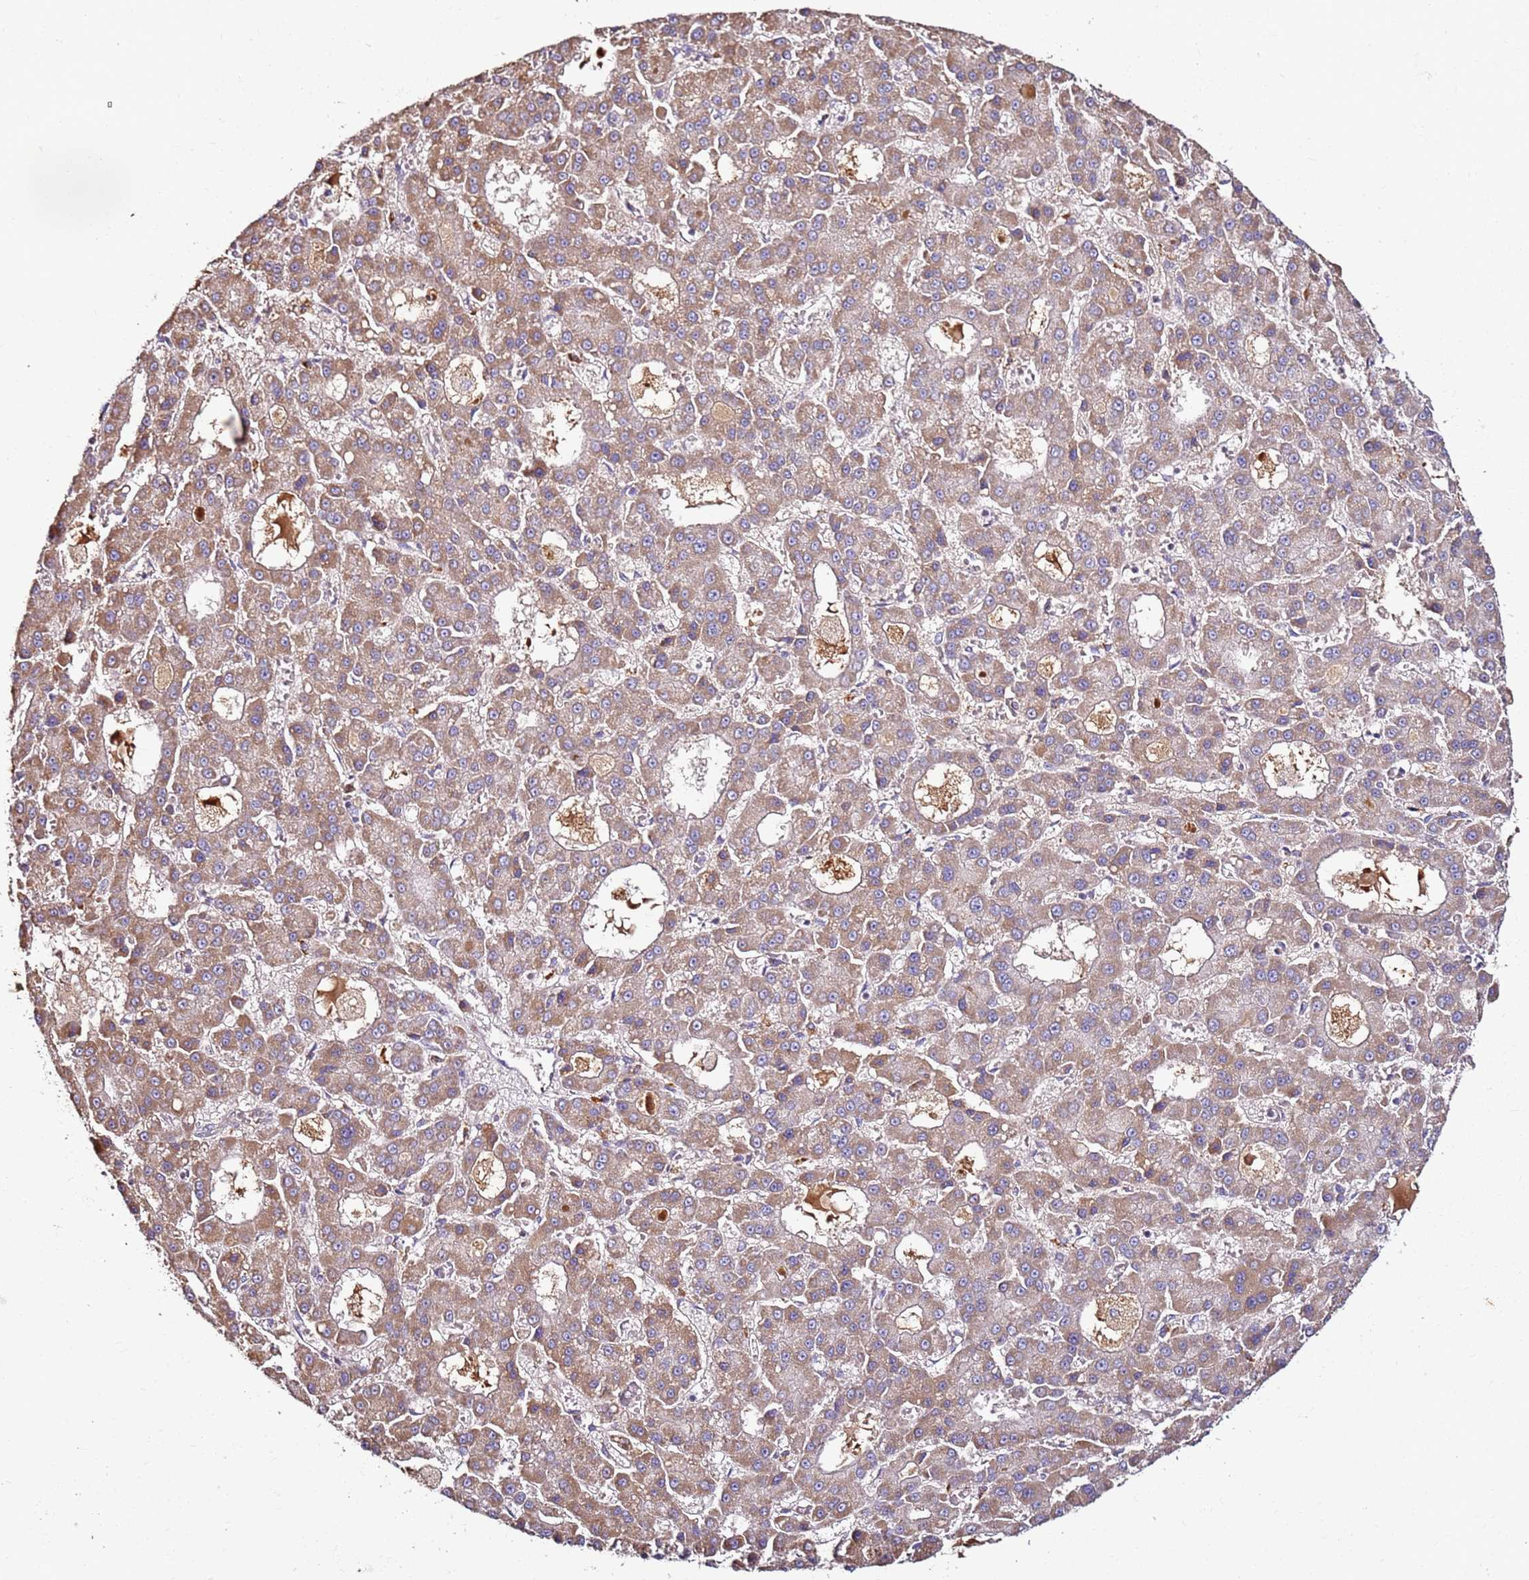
{"staining": {"intensity": "weak", "quantity": ">75%", "location": "cytoplasmic/membranous"}, "tissue": "liver cancer", "cell_type": "Tumor cells", "image_type": "cancer", "snomed": [{"axis": "morphology", "description": "Carcinoma, Hepatocellular, NOS"}, {"axis": "topography", "description": "Liver"}], "caption": "This is an image of IHC staining of liver cancer (hepatocellular carcinoma), which shows weak staining in the cytoplasmic/membranous of tumor cells.", "gene": "KRTAP21-3", "patient": {"sex": "male", "age": 70}}